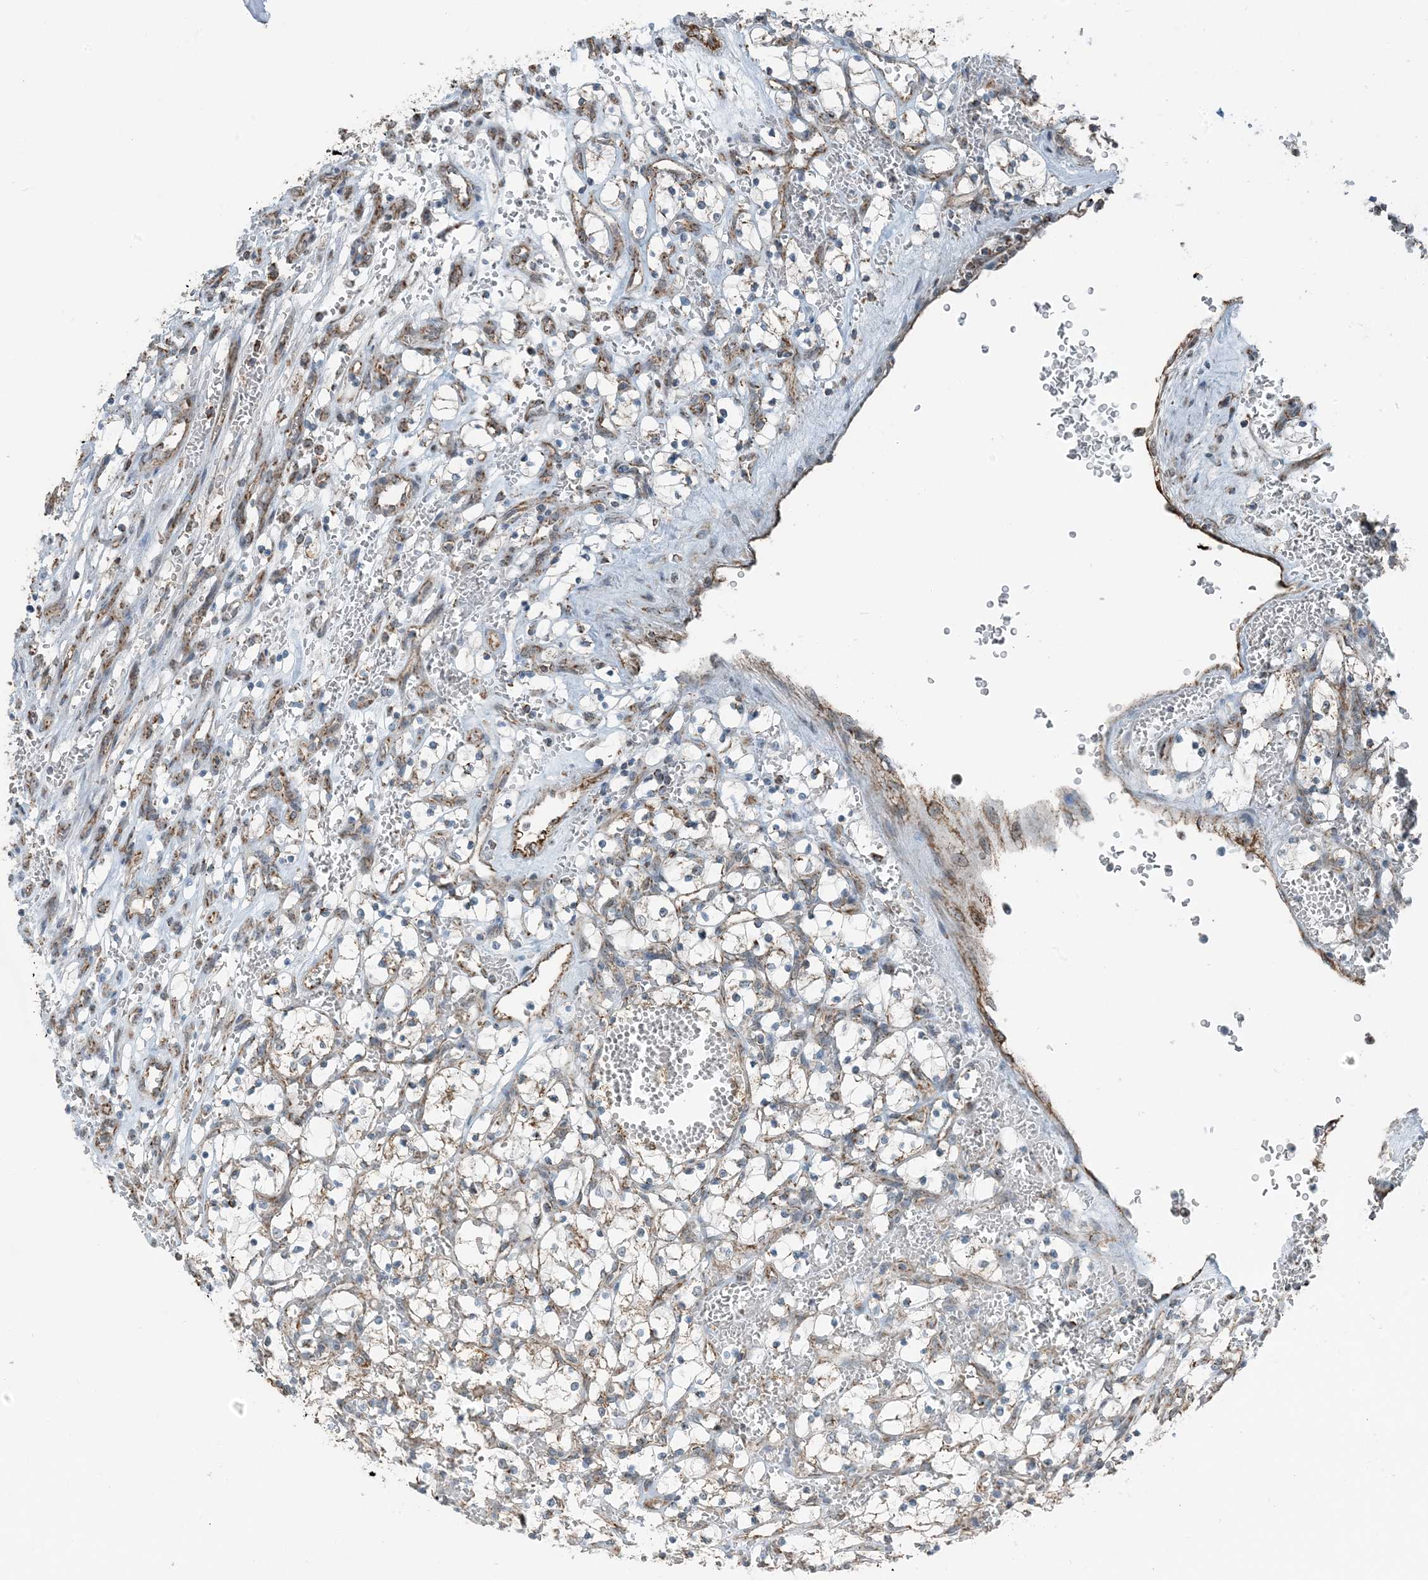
{"staining": {"intensity": "weak", "quantity": "<25%", "location": "cytoplasmic/membranous"}, "tissue": "renal cancer", "cell_type": "Tumor cells", "image_type": "cancer", "snomed": [{"axis": "morphology", "description": "Adenocarcinoma, NOS"}, {"axis": "topography", "description": "Kidney"}], "caption": "Image shows no protein expression in tumor cells of renal adenocarcinoma tissue.", "gene": "PILRB", "patient": {"sex": "female", "age": 69}}